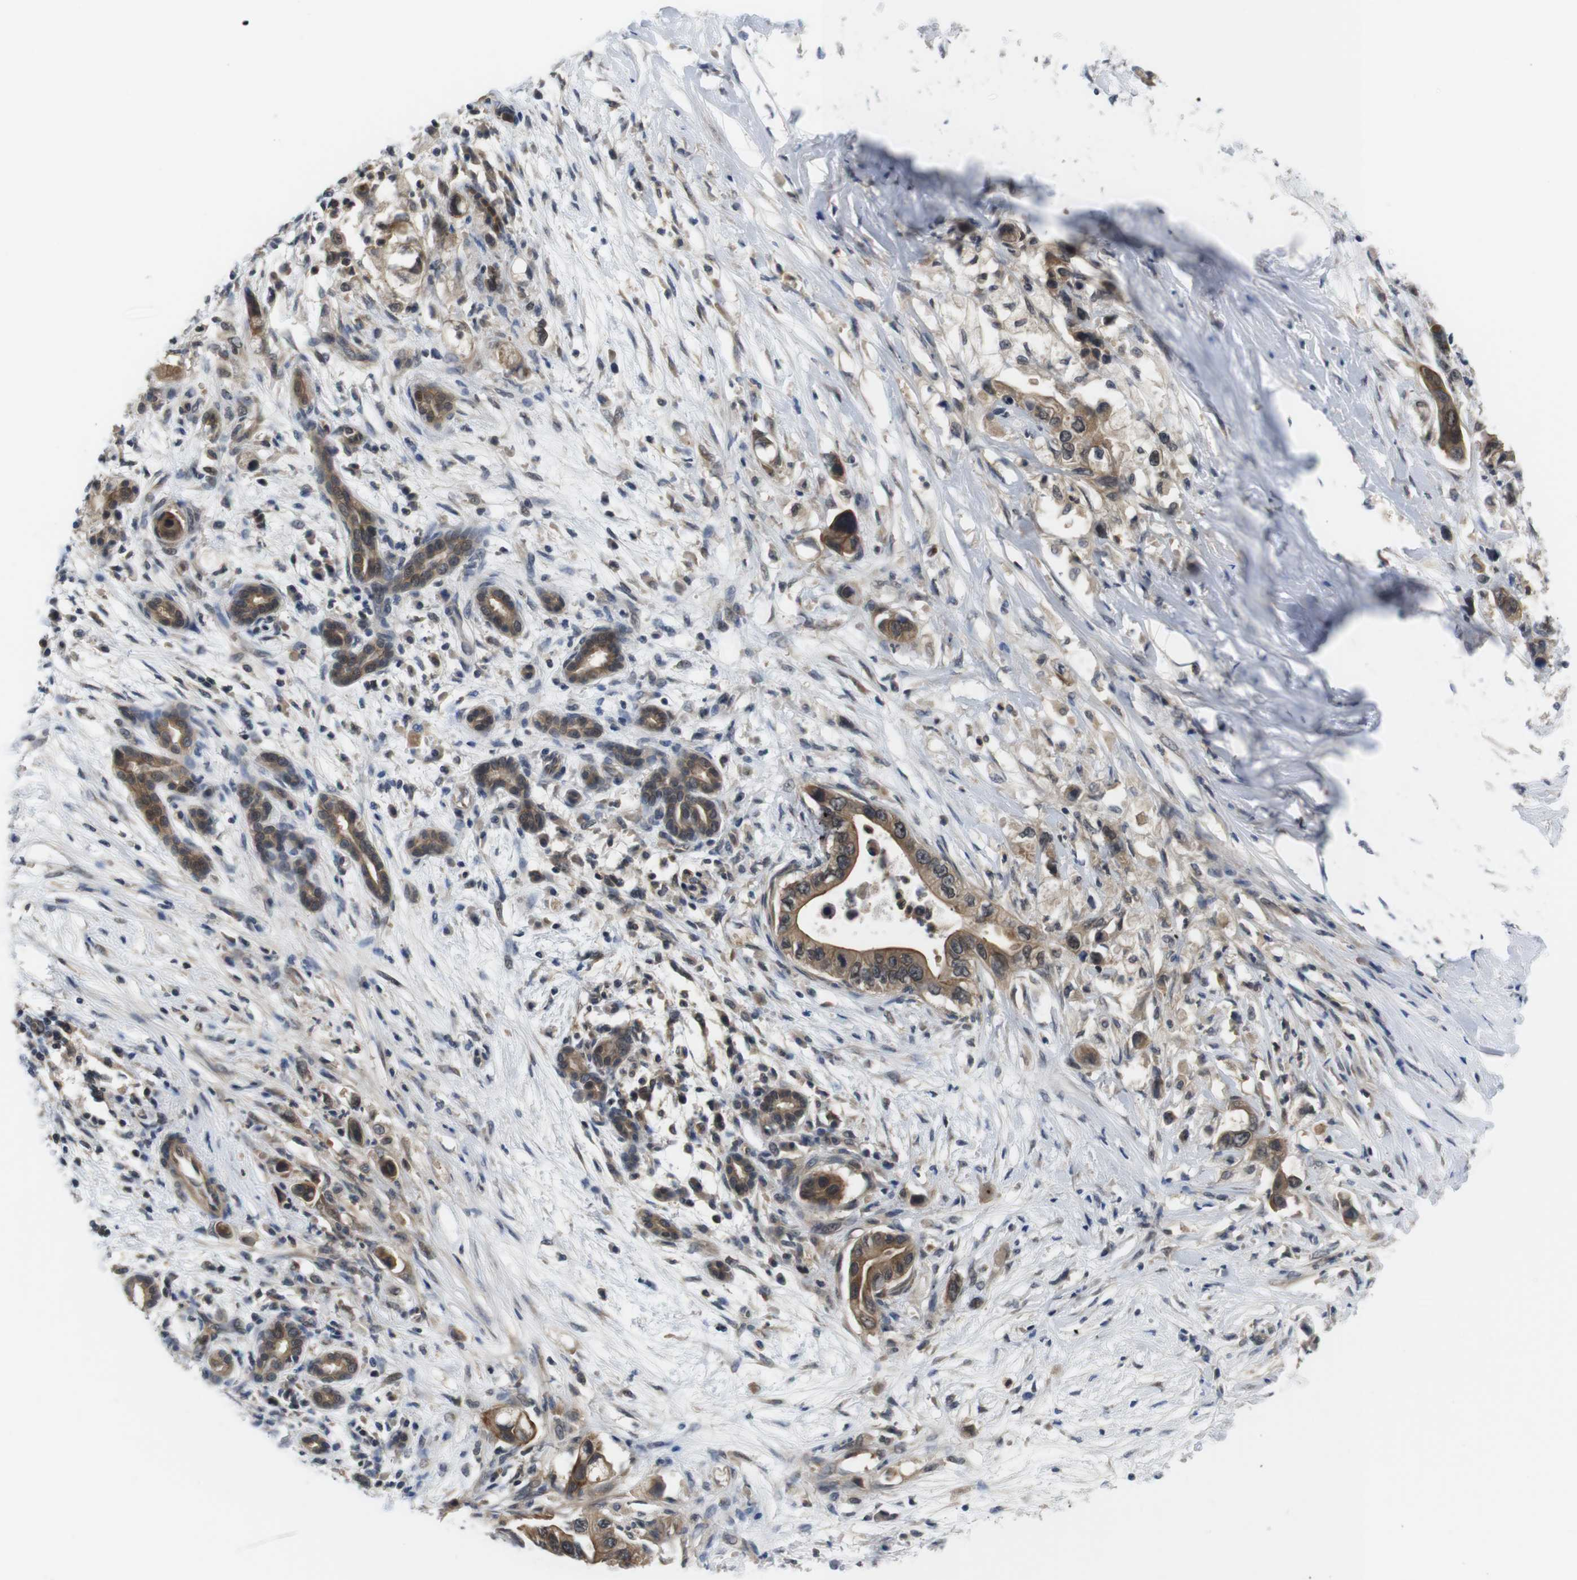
{"staining": {"intensity": "moderate", "quantity": ">75%", "location": "cytoplasmic/membranous"}, "tissue": "pancreatic cancer", "cell_type": "Tumor cells", "image_type": "cancer", "snomed": [{"axis": "morphology", "description": "Adenocarcinoma, NOS"}, {"axis": "topography", "description": "Pancreas"}], "caption": "Pancreatic cancer stained with DAB IHC reveals medium levels of moderate cytoplasmic/membranous expression in about >75% of tumor cells.", "gene": "FADD", "patient": {"sex": "male", "age": 77}}